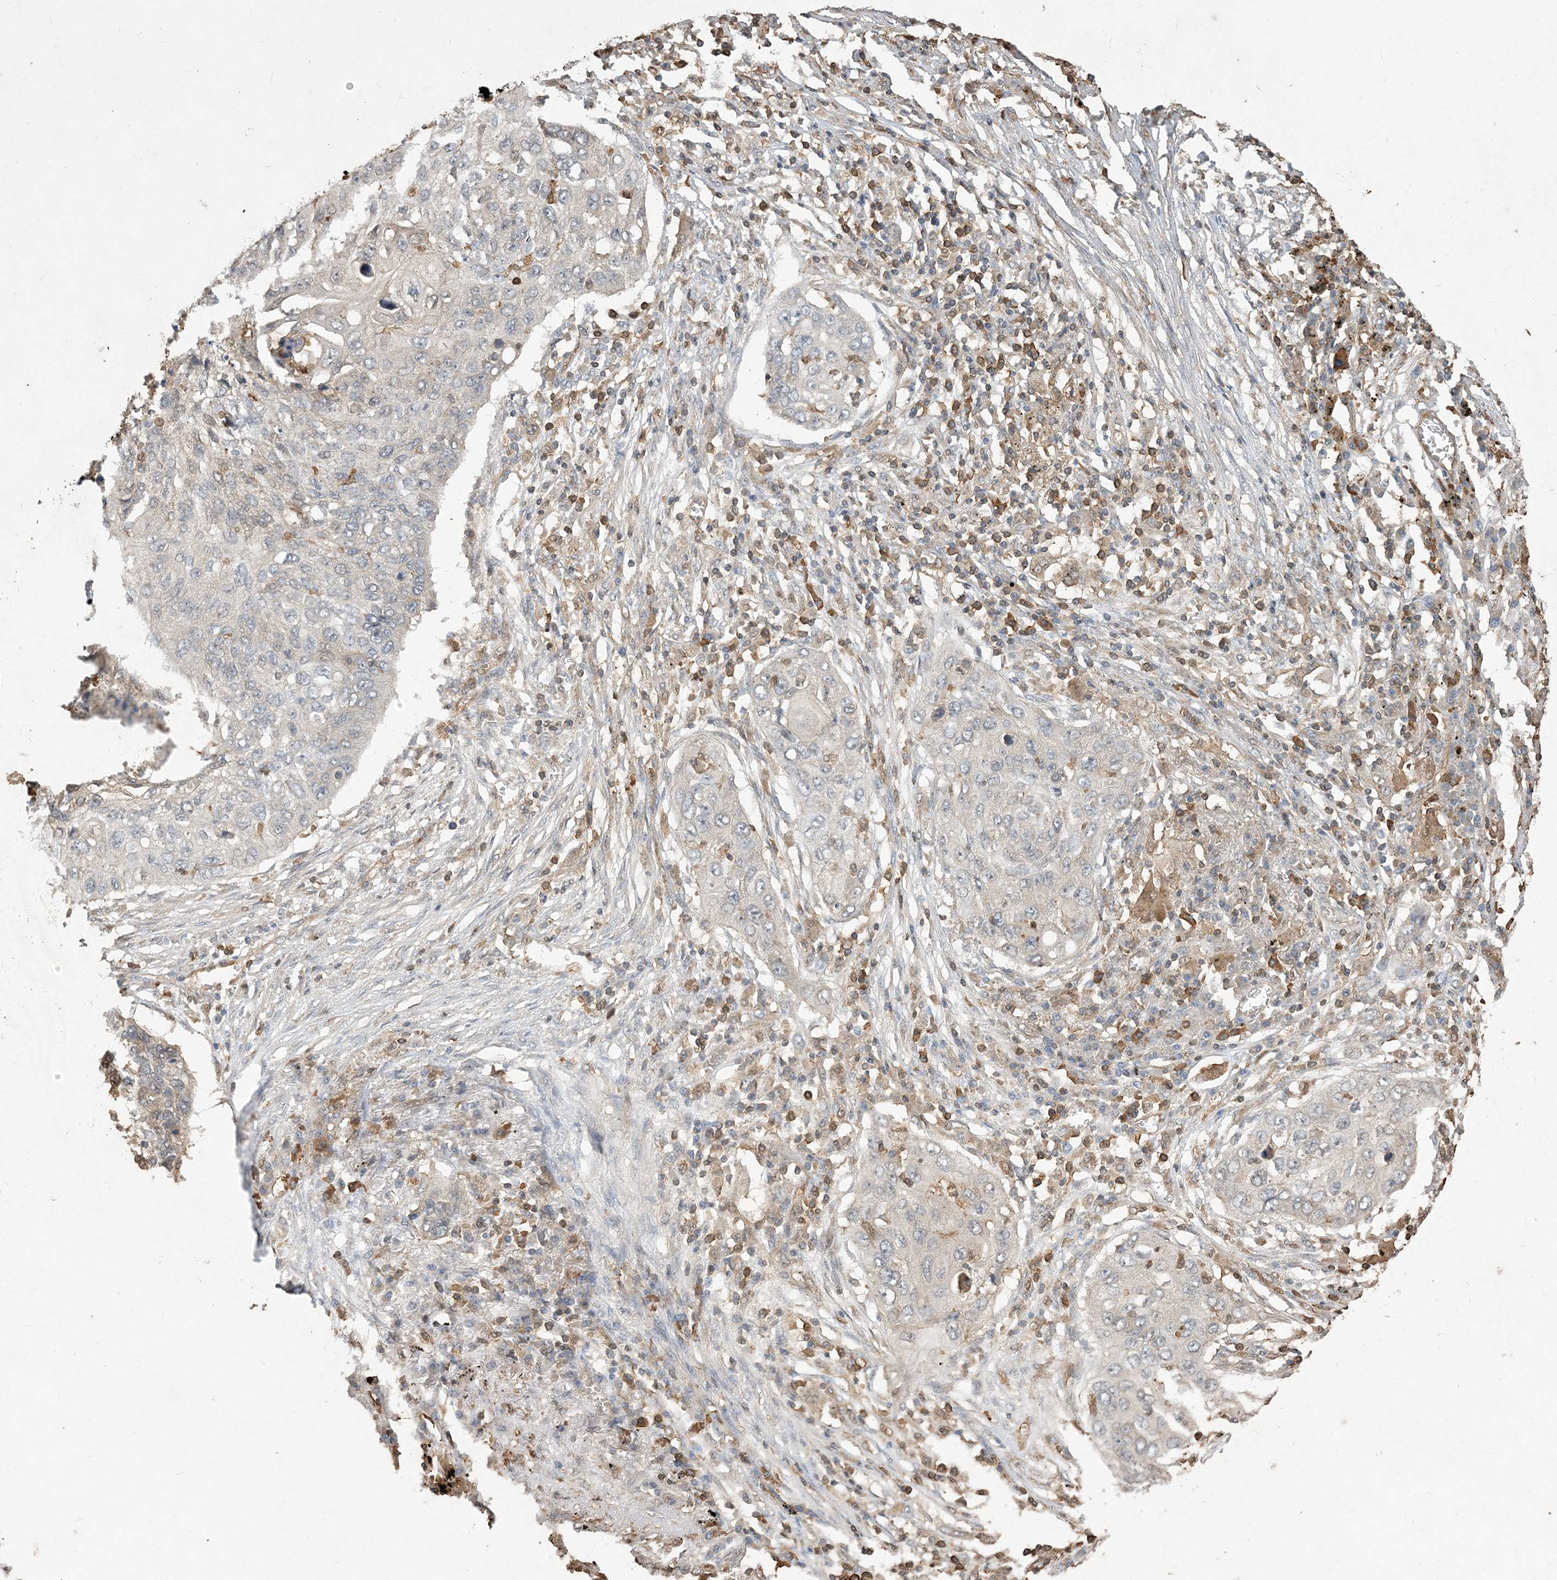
{"staining": {"intensity": "weak", "quantity": "<25%", "location": "cytoplasmic/membranous"}, "tissue": "lung cancer", "cell_type": "Tumor cells", "image_type": "cancer", "snomed": [{"axis": "morphology", "description": "Squamous cell carcinoma, NOS"}, {"axis": "topography", "description": "Lung"}], "caption": "Micrograph shows no significant protein staining in tumor cells of squamous cell carcinoma (lung).", "gene": "TMSB4X", "patient": {"sex": "female", "age": 63}}